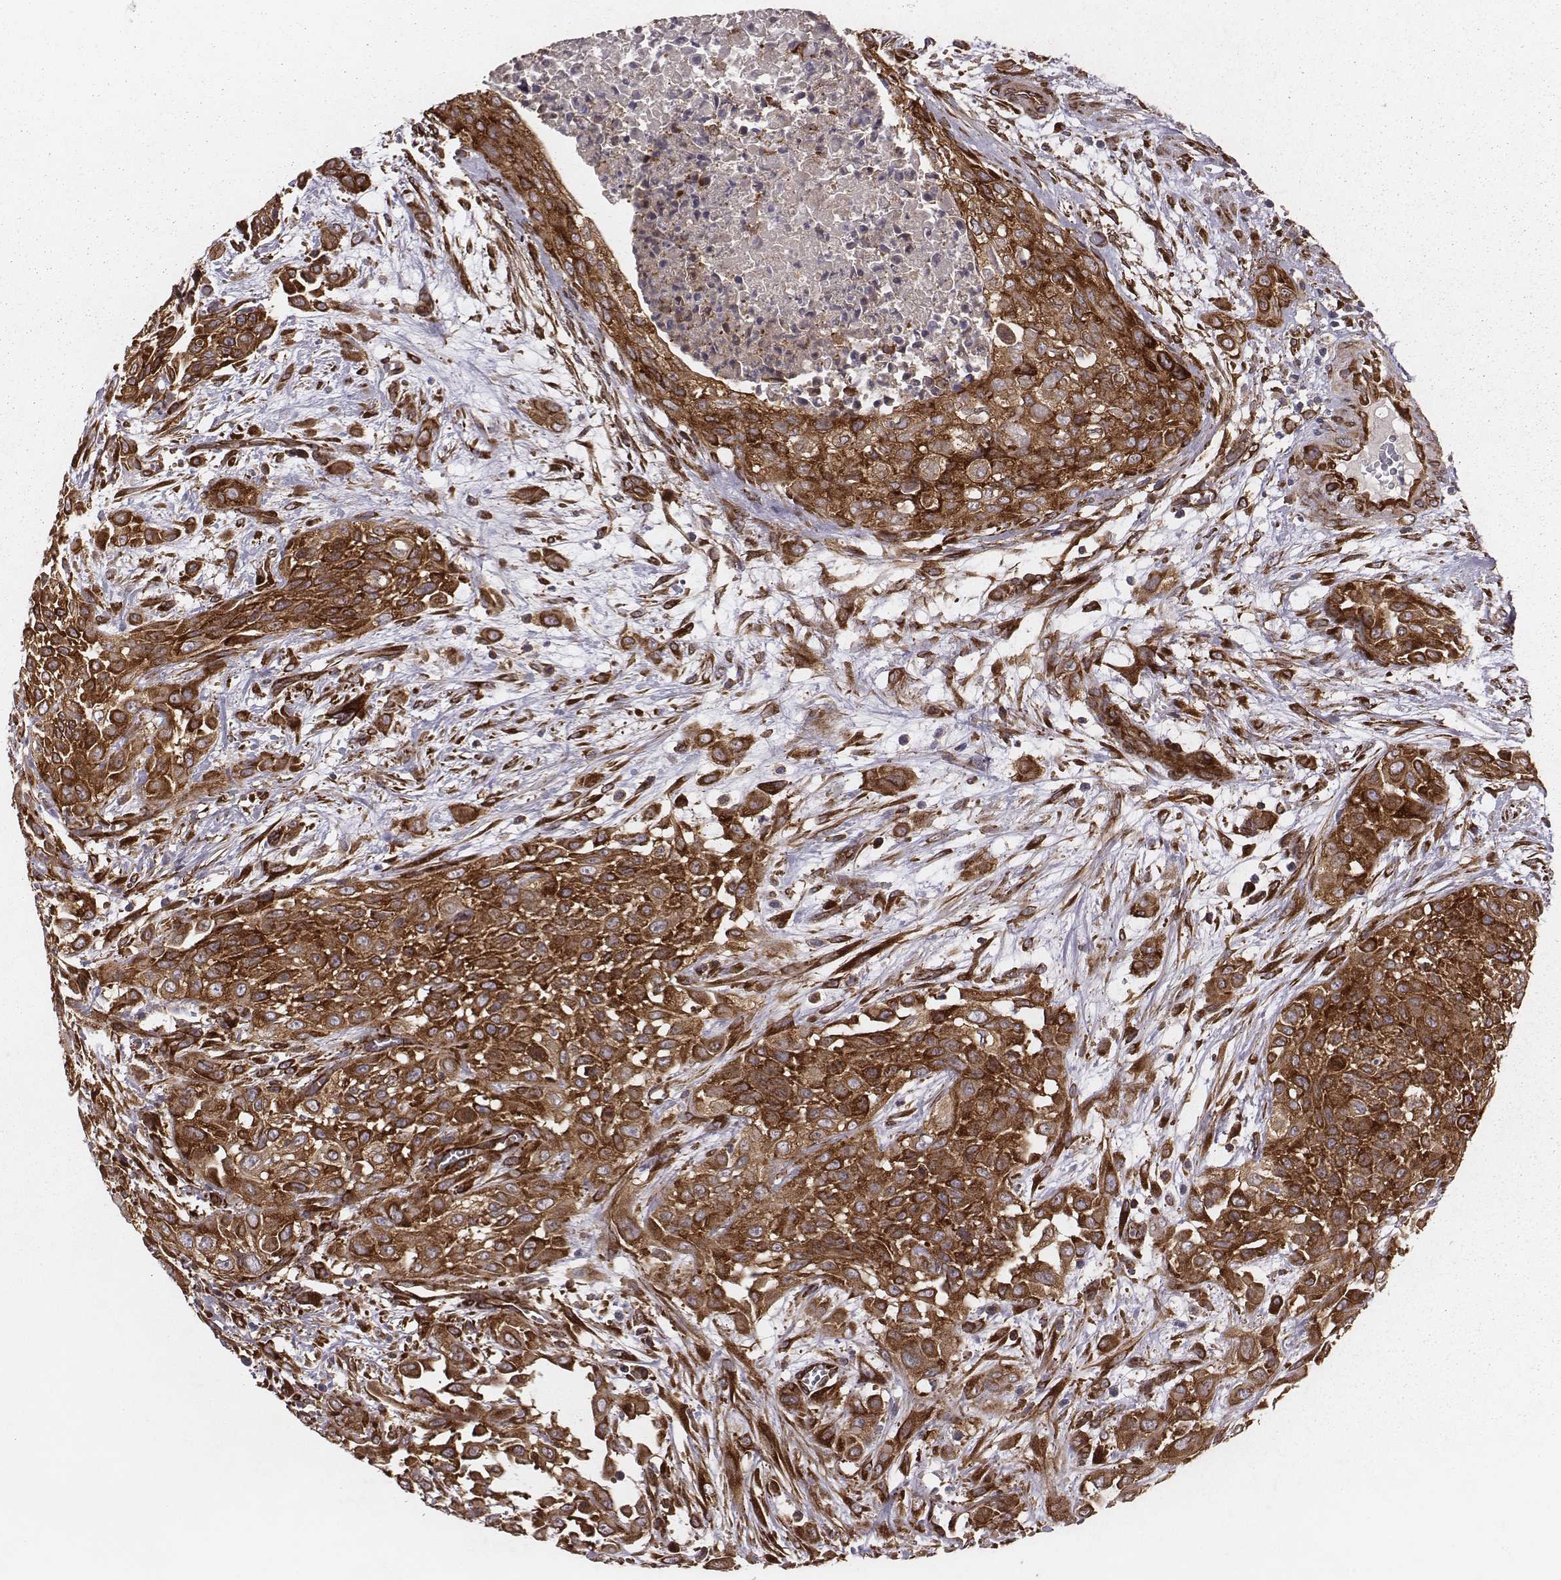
{"staining": {"intensity": "strong", "quantity": ">75%", "location": "cytoplasmic/membranous"}, "tissue": "urothelial cancer", "cell_type": "Tumor cells", "image_type": "cancer", "snomed": [{"axis": "morphology", "description": "Urothelial carcinoma, High grade"}, {"axis": "topography", "description": "Urinary bladder"}], "caption": "Strong cytoplasmic/membranous positivity for a protein is present in approximately >75% of tumor cells of urothelial cancer using immunohistochemistry (IHC).", "gene": "TXLNA", "patient": {"sex": "male", "age": 57}}